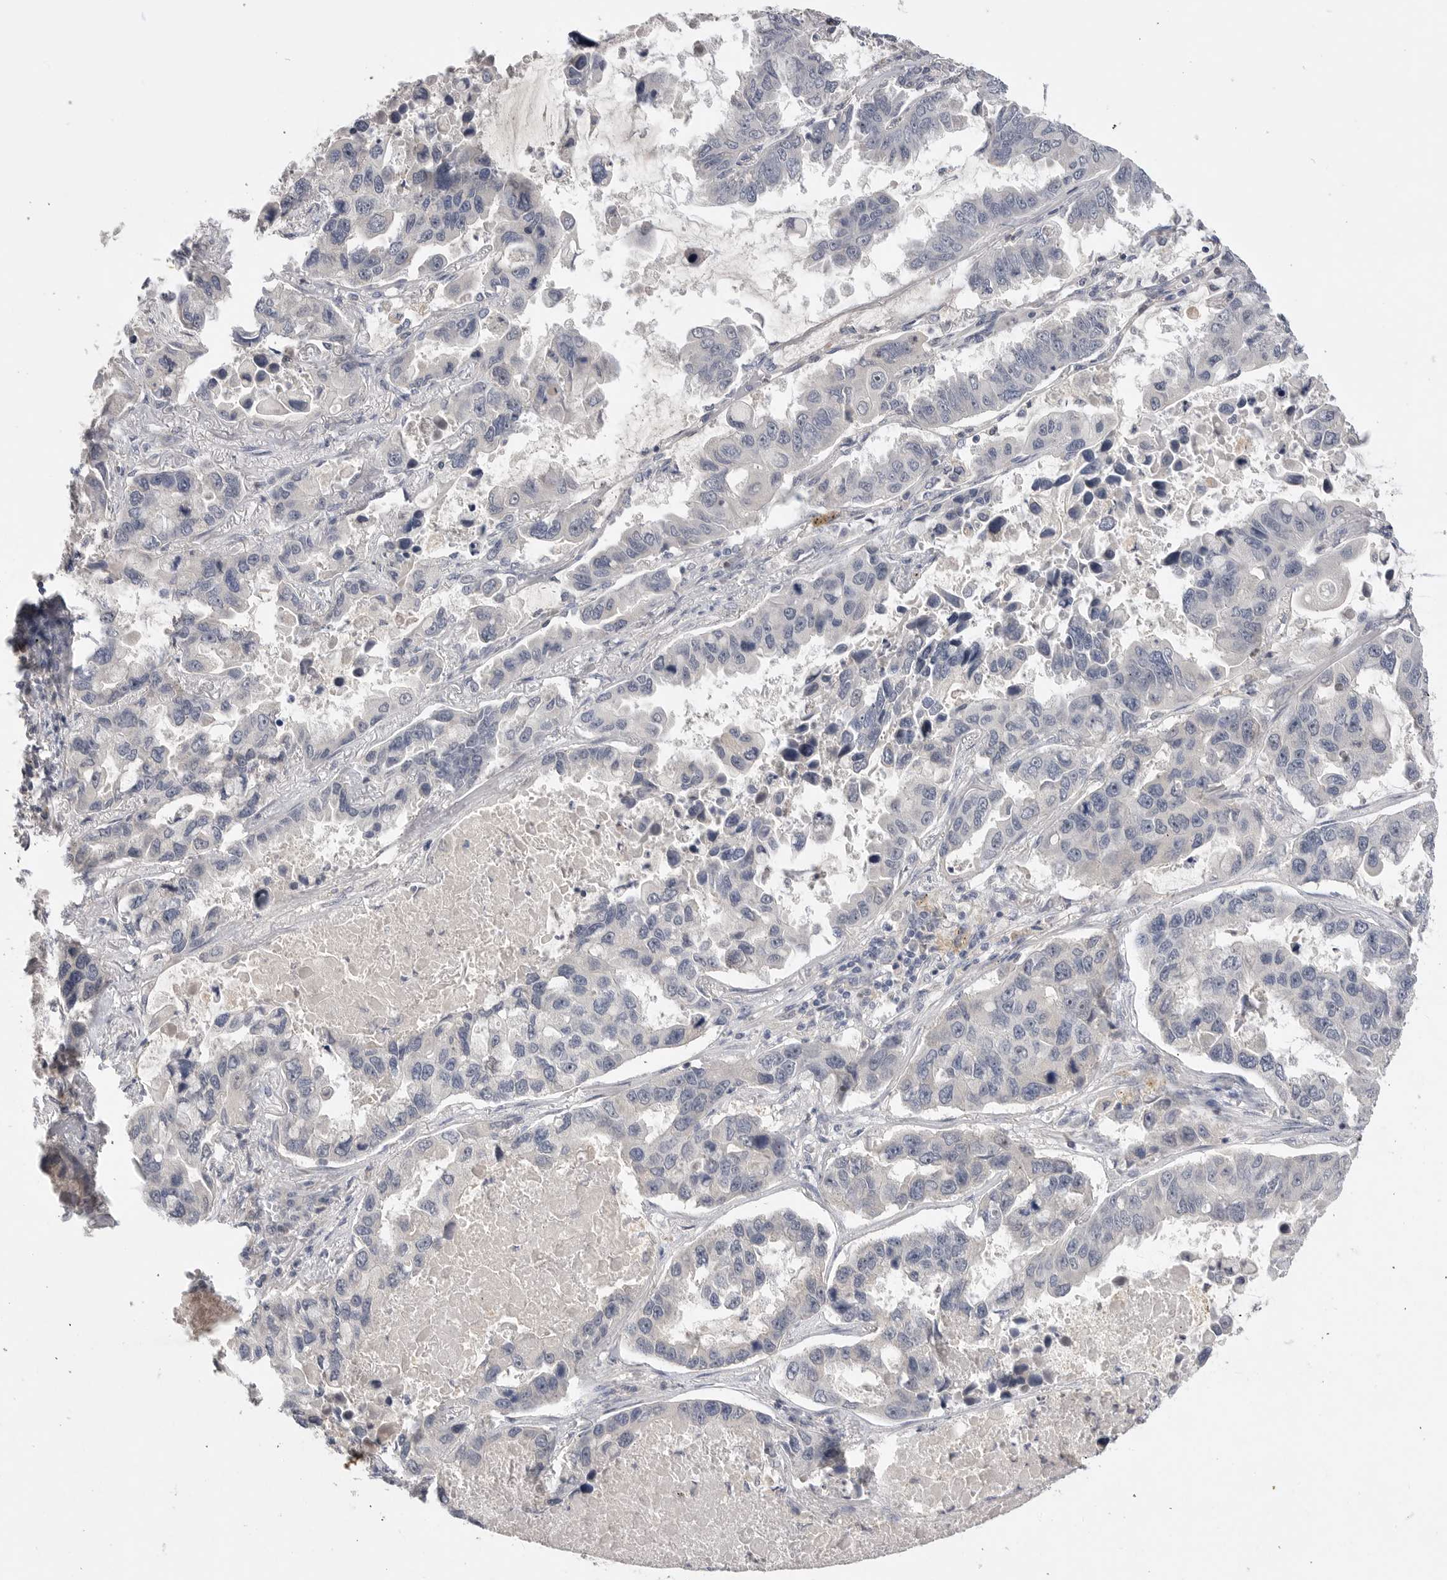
{"staining": {"intensity": "negative", "quantity": "none", "location": "none"}, "tissue": "lung cancer", "cell_type": "Tumor cells", "image_type": "cancer", "snomed": [{"axis": "morphology", "description": "Adenocarcinoma, NOS"}, {"axis": "topography", "description": "Lung"}], "caption": "DAB immunohistochemical staining of human adenocarcinoma (lung) demonstrates no significant staining in tumor cells.", "gene": "ITGAD", "patient": {"sex": "male", "age": 64}}